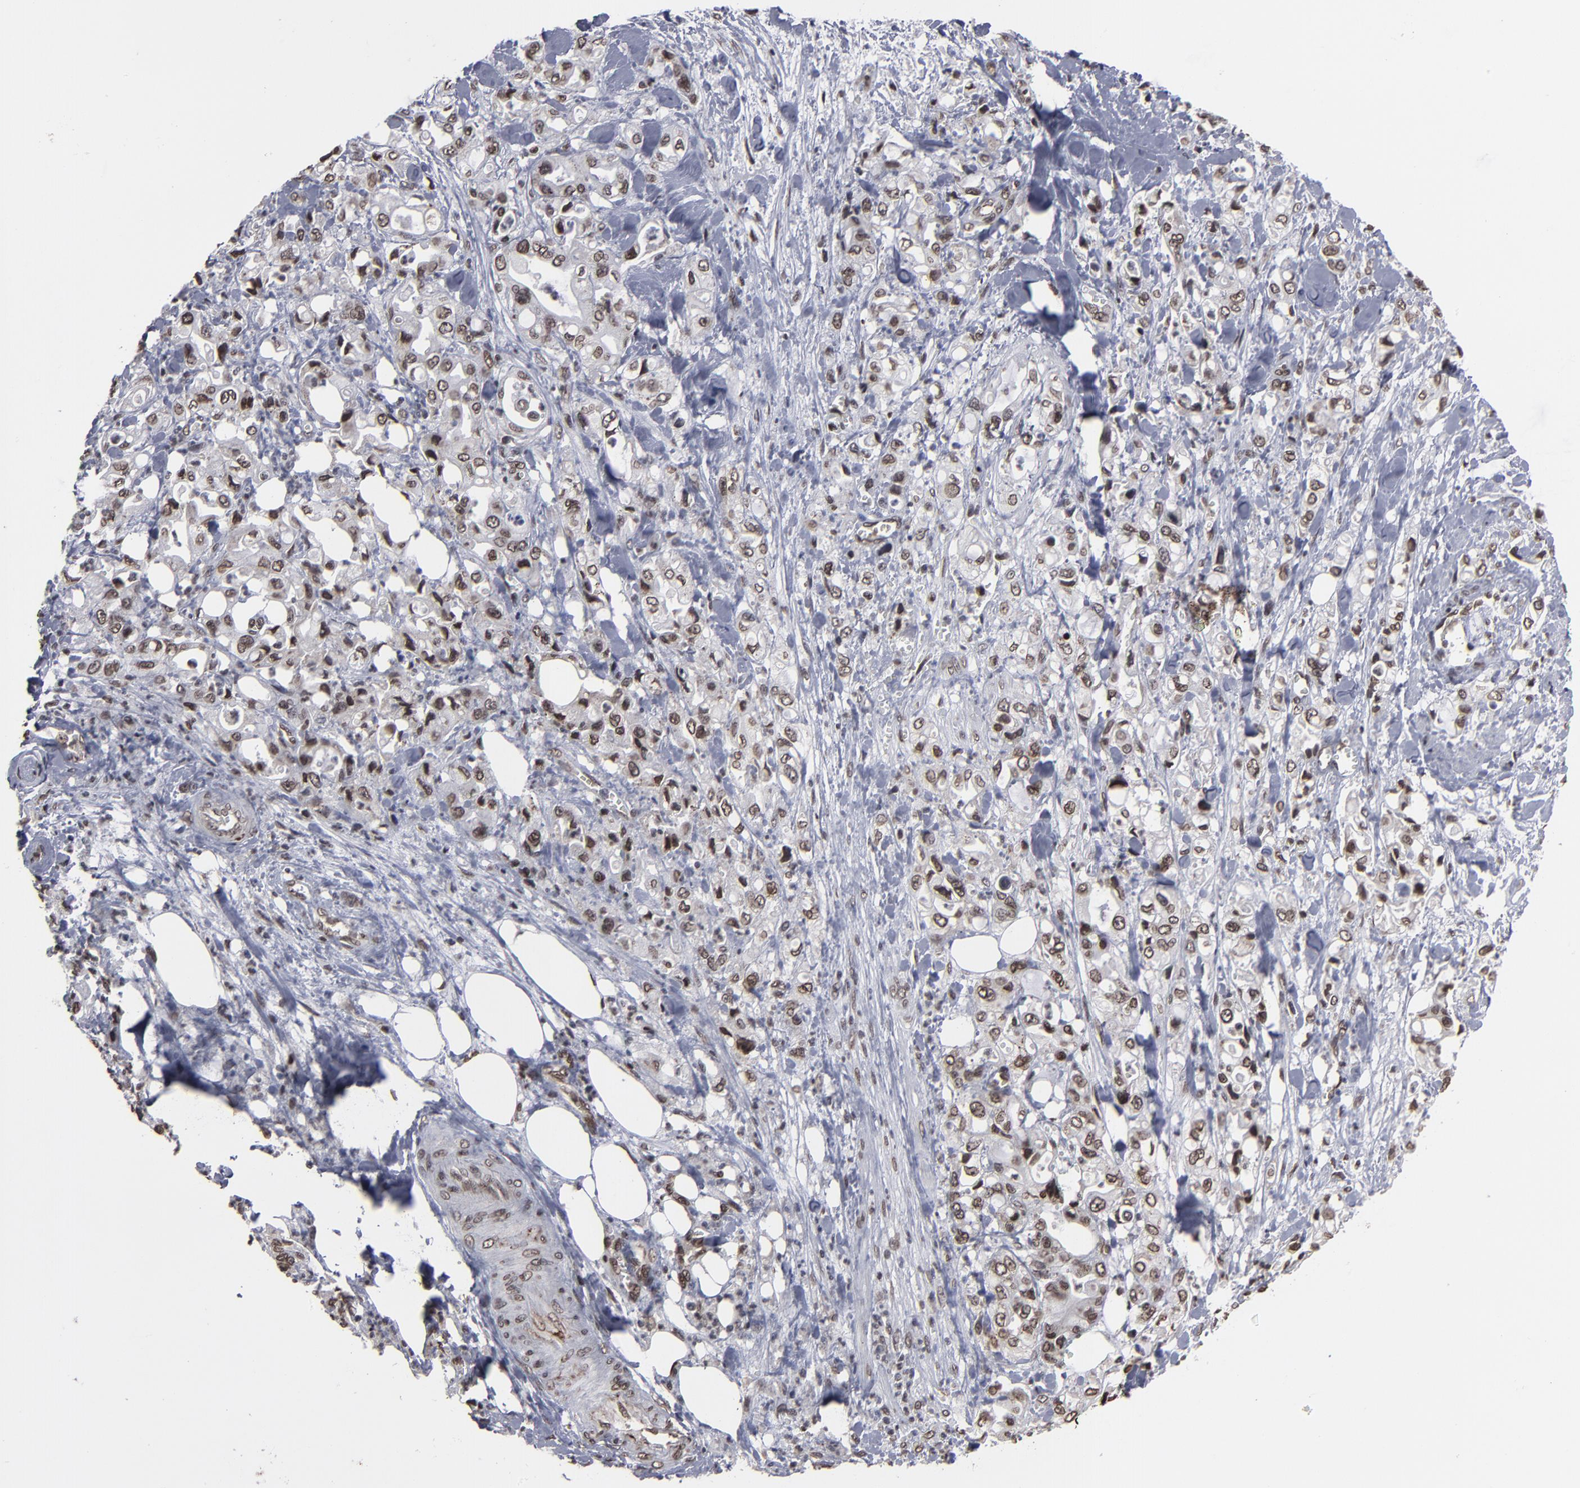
{"staining": {"intensity": "moderate", "quantity": "25%-75%", "location": "nuclear"}, "tissue": "pancreatic cancer", "cell_type": "Tumor cells", "image_type": "cancer", "snomed": [{"axis": "morphology", "description": "Adenocarcinoma, NOS"}, {"axis": "topography", "description": "Pancreas"}], "caption": "IHC of human pancreatic cancer (adenocarcinoma) shows medium levels of moderate nuclear staining in approximately 25%-75% of tumor cells. (brown staining indicates protein expression, while blue staining denotes nuclei).", "gene": "BAZ1A", "patient": {"sex": "male", "age": 70}}